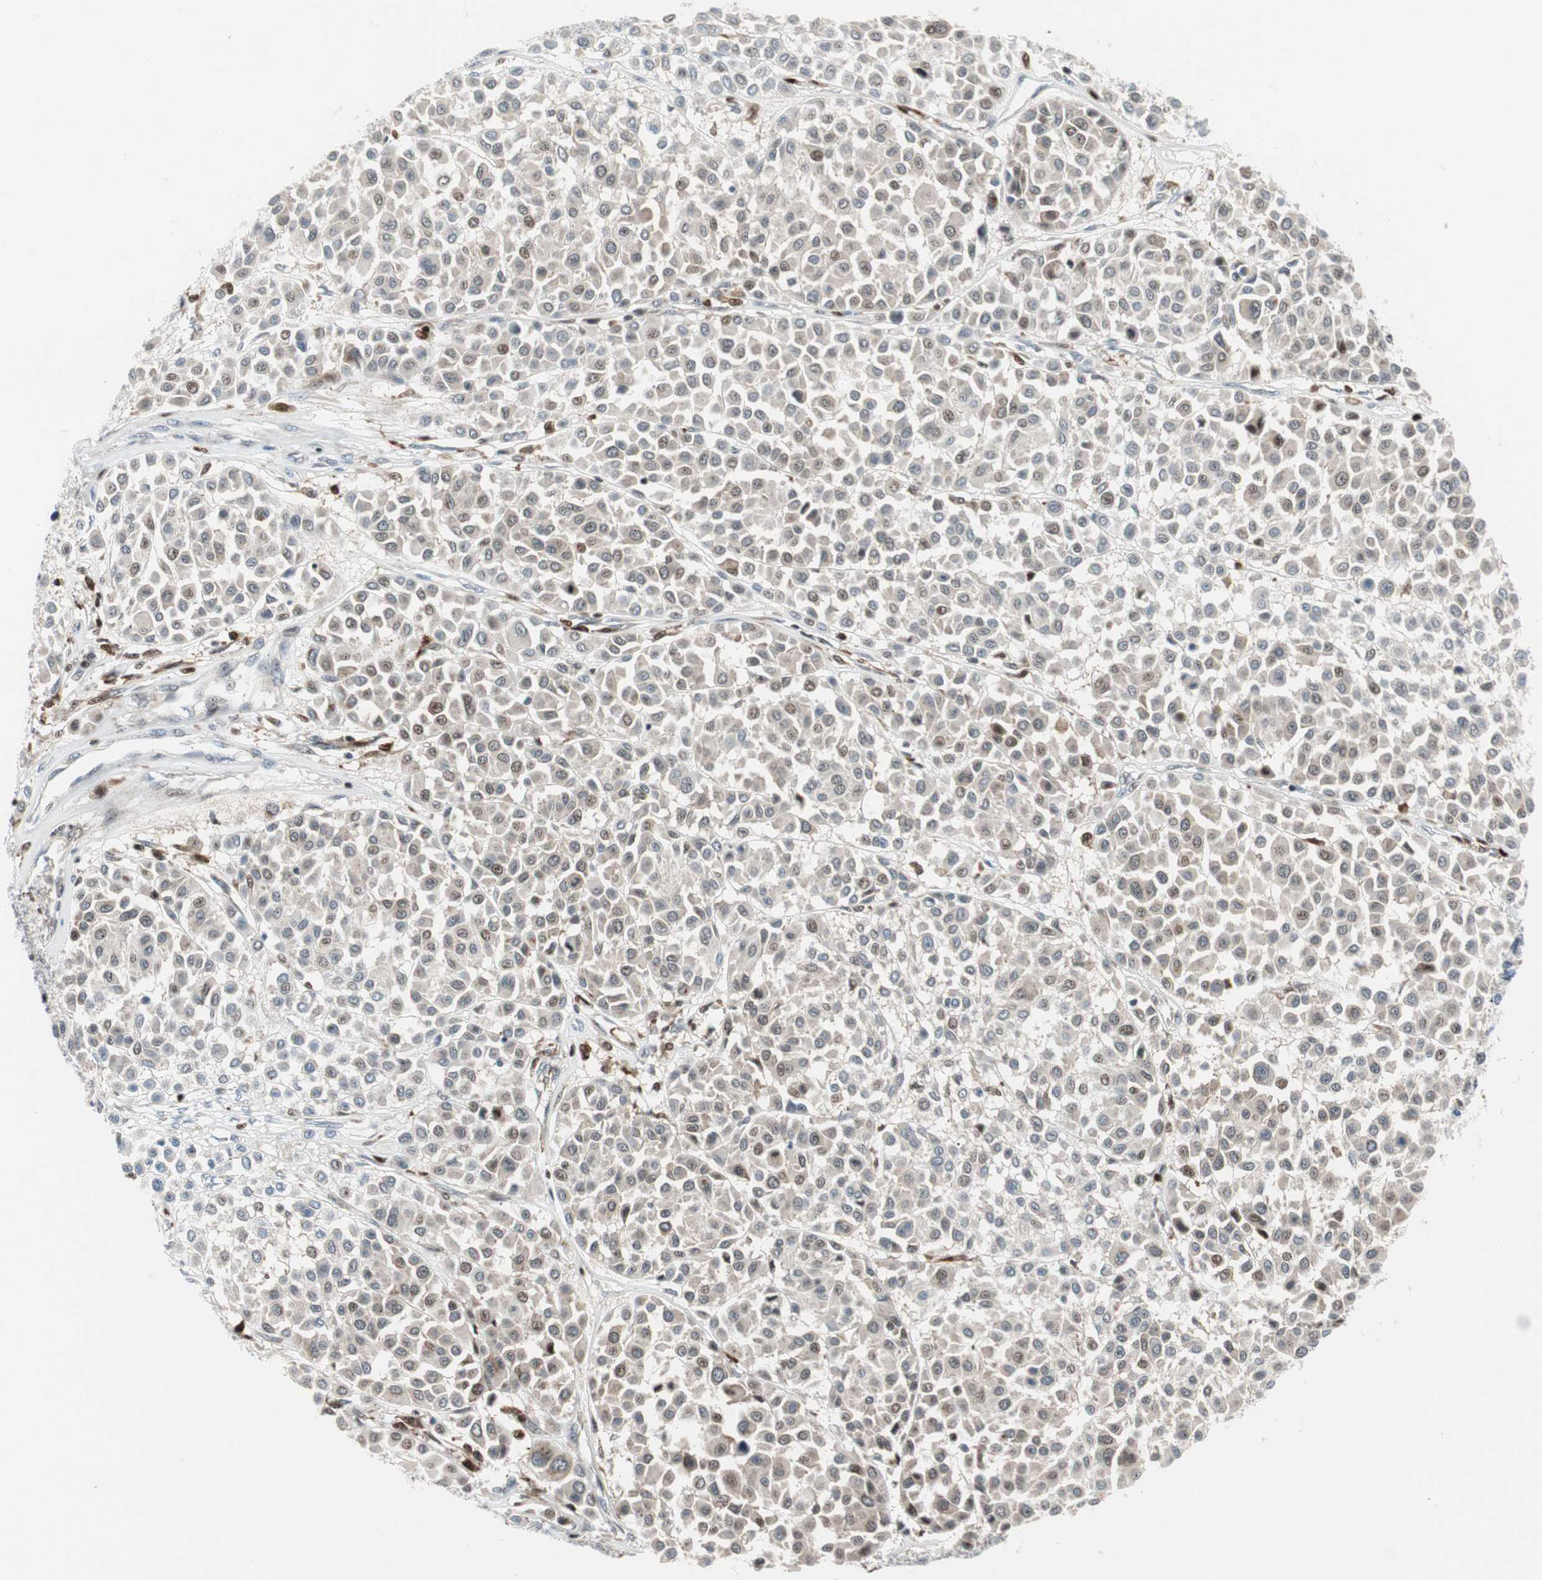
{"staining": {"intensity": "moderate", "quantity": "<25%", "location": "nuclear"}, "tissue": "melanoma", "cell_type": "Tumor cells", "image_type": "cancer", "snomed": [{"axis": "morphology", "description": "Malignant melanoma, Metastatic site"}, {"axis": "topography", "description": "Soft tissue"}], "caption": "High-magnification brightfield microscopy of malignant melanoma (metastatic site) stained with DAB (3,3'-diaminobenzidine) (brown) and counterstained with hematoxylin (blue). tumor cells exhibit moderate nuclear staining is present in approximately<25% of cells. The staining is performed using DAB (3,3'-diaminobenzidine) brown chromogen to label protein expression. The nuclei are counter-stained blue using hematoxylin.", "gene": "RGS10", "patient": {"sex": "male", "age": 41}}